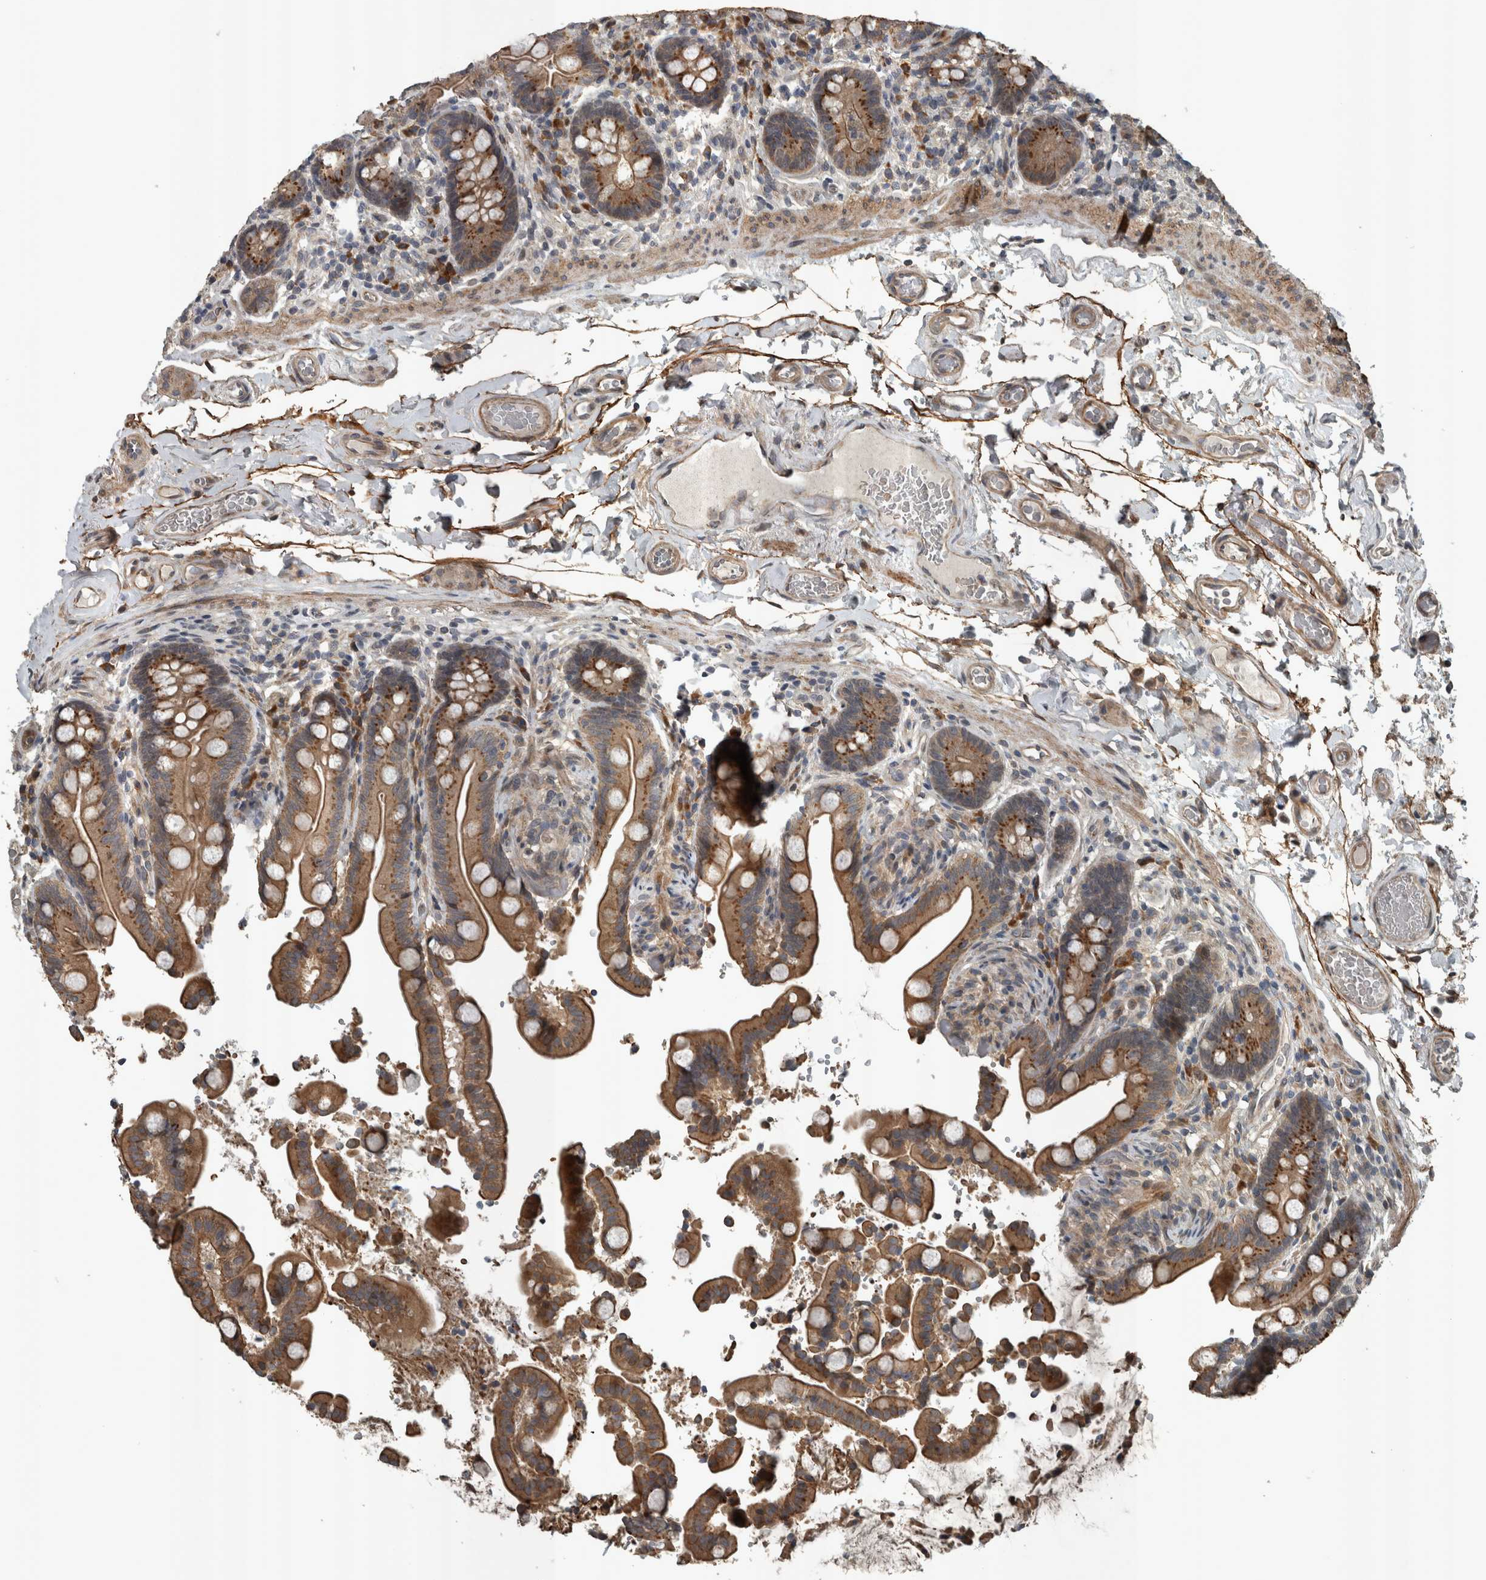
{"staining": {"intensity": "moderate", "quantity": ">75%", "location": "cytoplasmic/membranous"}, "tissue": "colon", "cell_type": "Endothelial cells", "image_type": "normal", "snomed": [{"axis": "morphology", "description": "Normal tissue, NOS"}, {"axis": "topography", "description": "Smooth muscle"}, {"axis": "topography", "description": "Colon"}], "caption": "Moderate cytoplasmic/membranous staining is present in approximately >75% of endothelial cells in benign colon. (Stains: DAB in brown, nuclei in blue, Microscopy: brightfield microscopy at high magnification).", "gene": "ZNF345", "patient": {"sex": "male", "age": 73}}